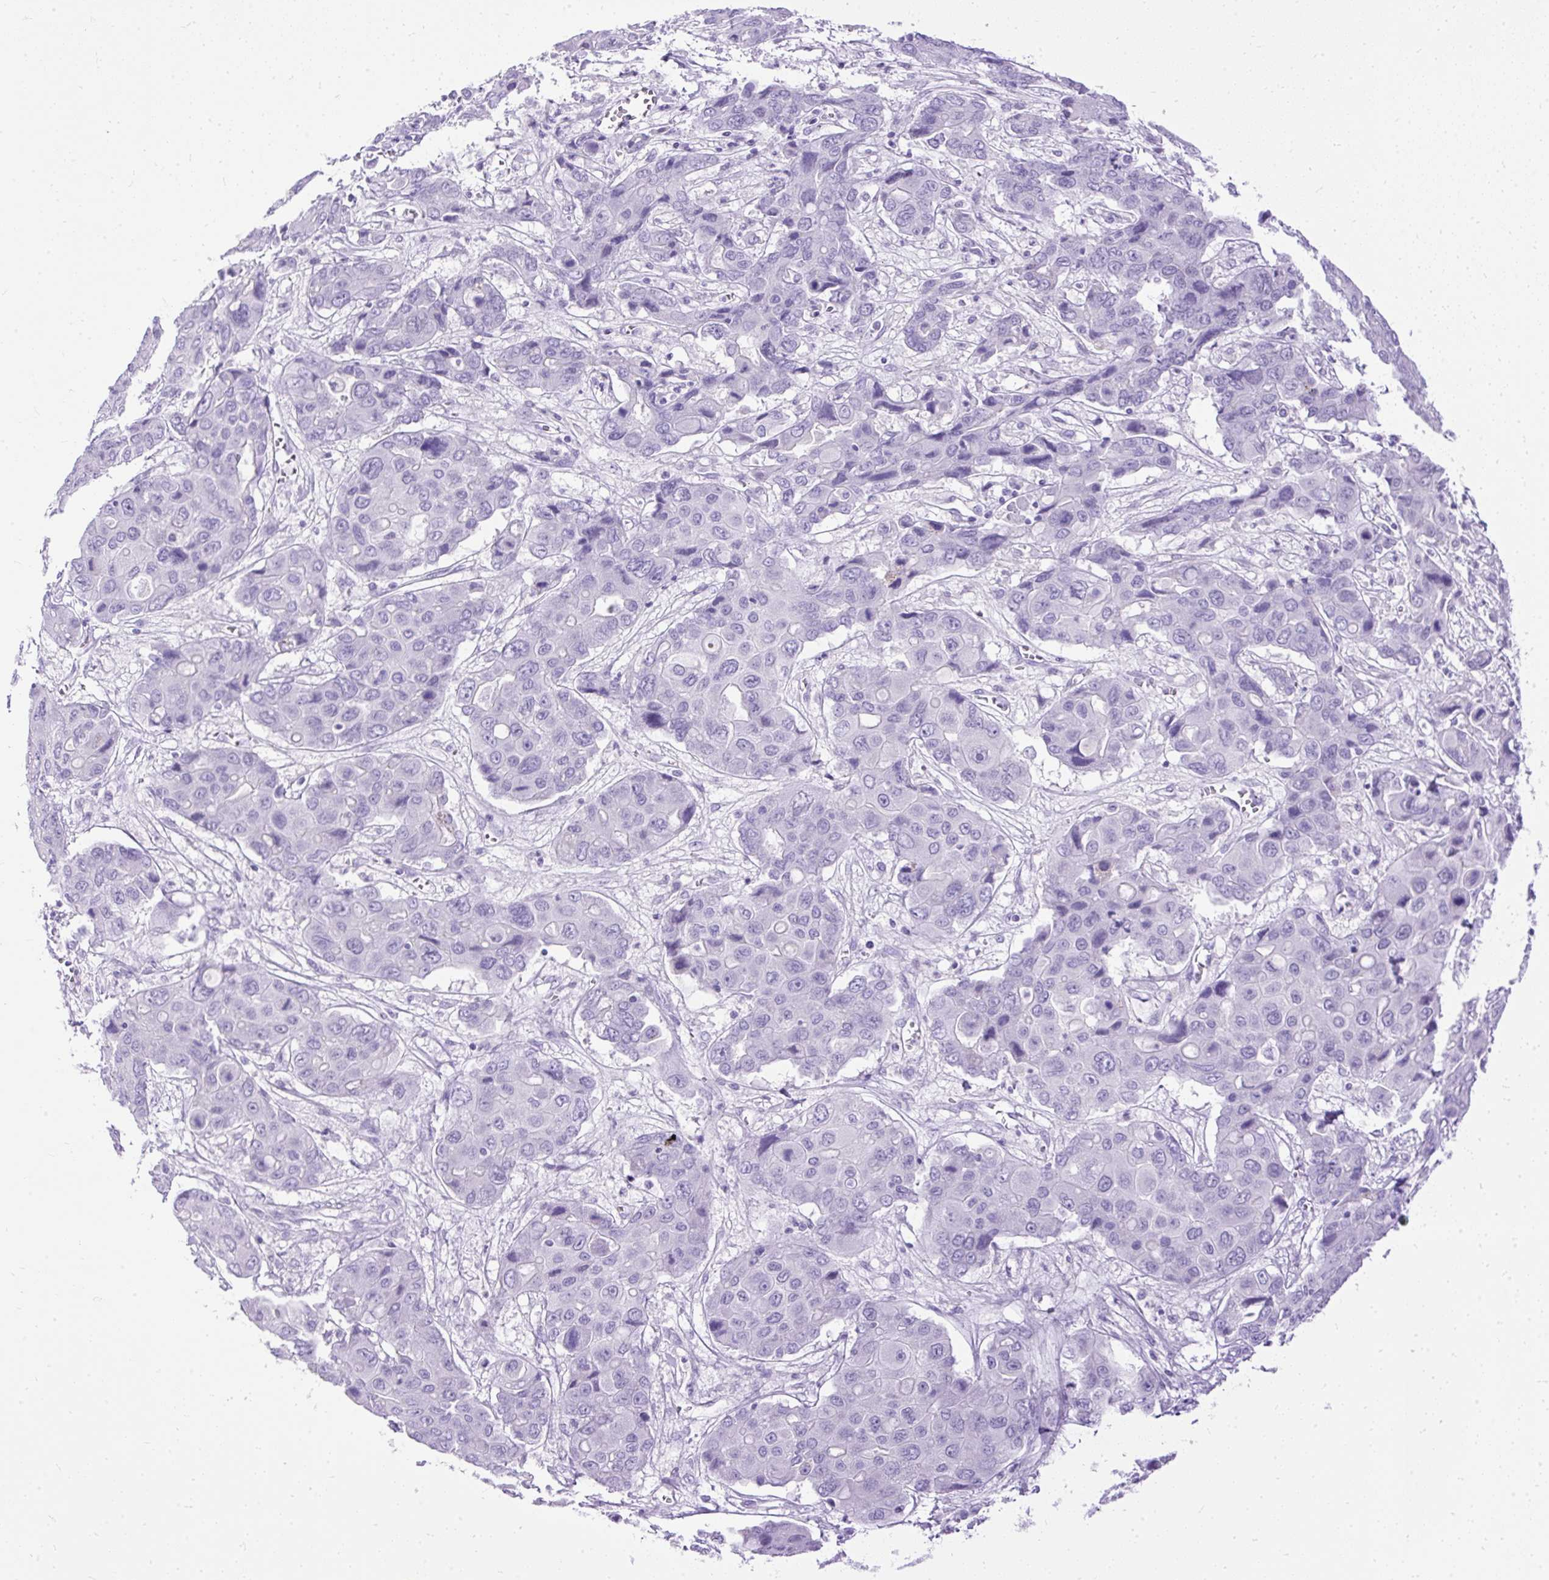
{"staining": {"intensity": "negative", "quantity": "none", "location": "none"}, "tissue": "liver cancer", "cell_type": "Tumor cells", "image_type": "cancer", "snomed": [{"axis": "morphology", "description": "Cholangiocarcinoma"}, {"axis": "topography", "description": "Liver"}], "caption": "High power microscopy image of an immunohistochemistry (IHC) photomicrograph of liver cancer, revealing no significant positivity in tumor cells.", "gene": "HEY1", "patient": {"sex": "male", "age": 67}}